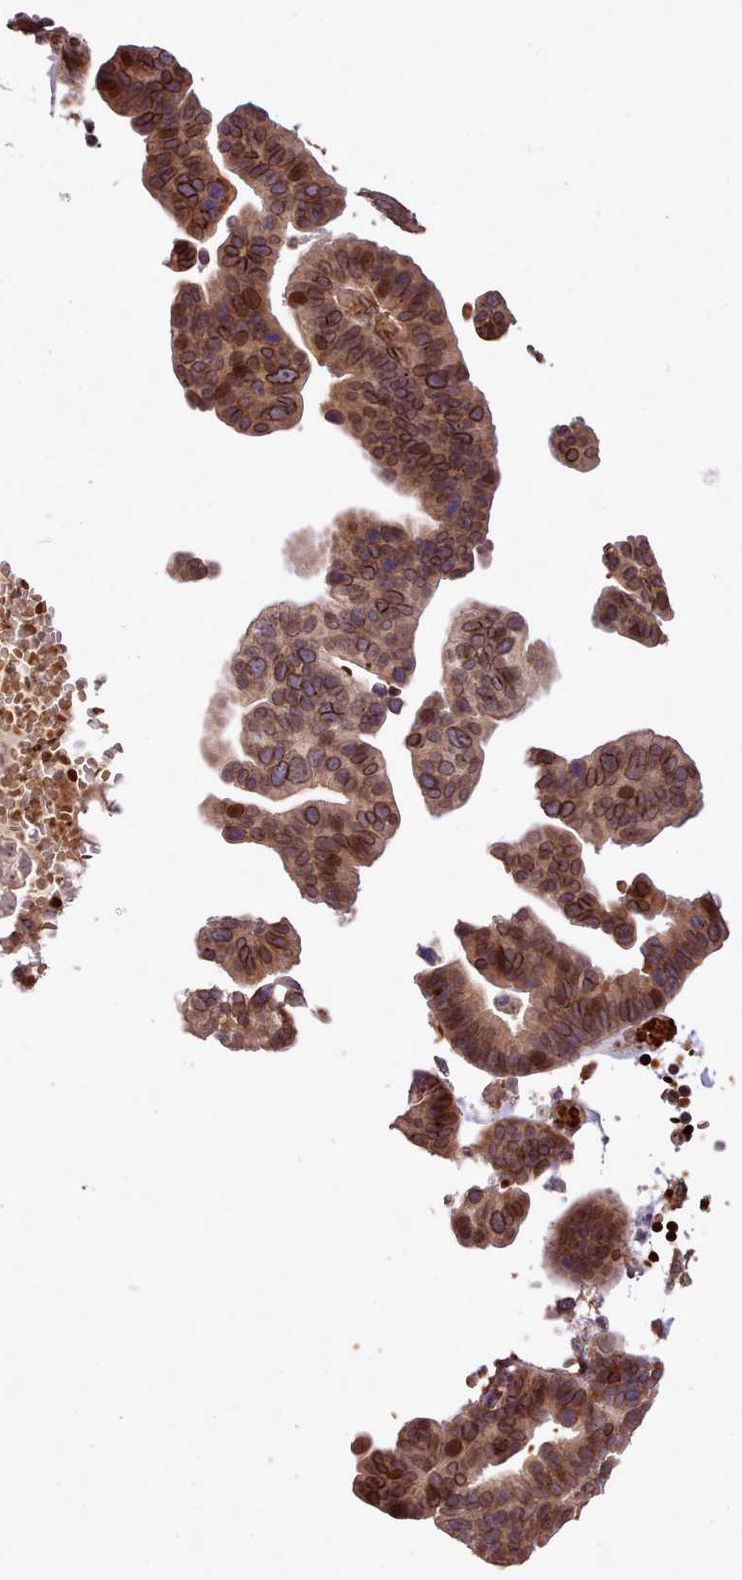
{"staining": {"intensity": "strong", "quantity": ">75%", "location": "cytoplasmic/membranous,nuclear"}, "tissue": "ovarian cancer", "cell_type": "Tumor cells", "image_type": "cancer", "snomed": [{"axis": "morphology", "description": "Cystadenocarcinoma, serous, NOS"}, {"axis": "topography", "description": "Ovary"}], "caption": "Tumor cells reveal strong cytoplasmic/membranous and nuclear positivity in approximately >75% of cells in ovarian serous cystadenocarcinoma.", "gene": "CABP1", "patient": {"sex": "female", "age": 56}}